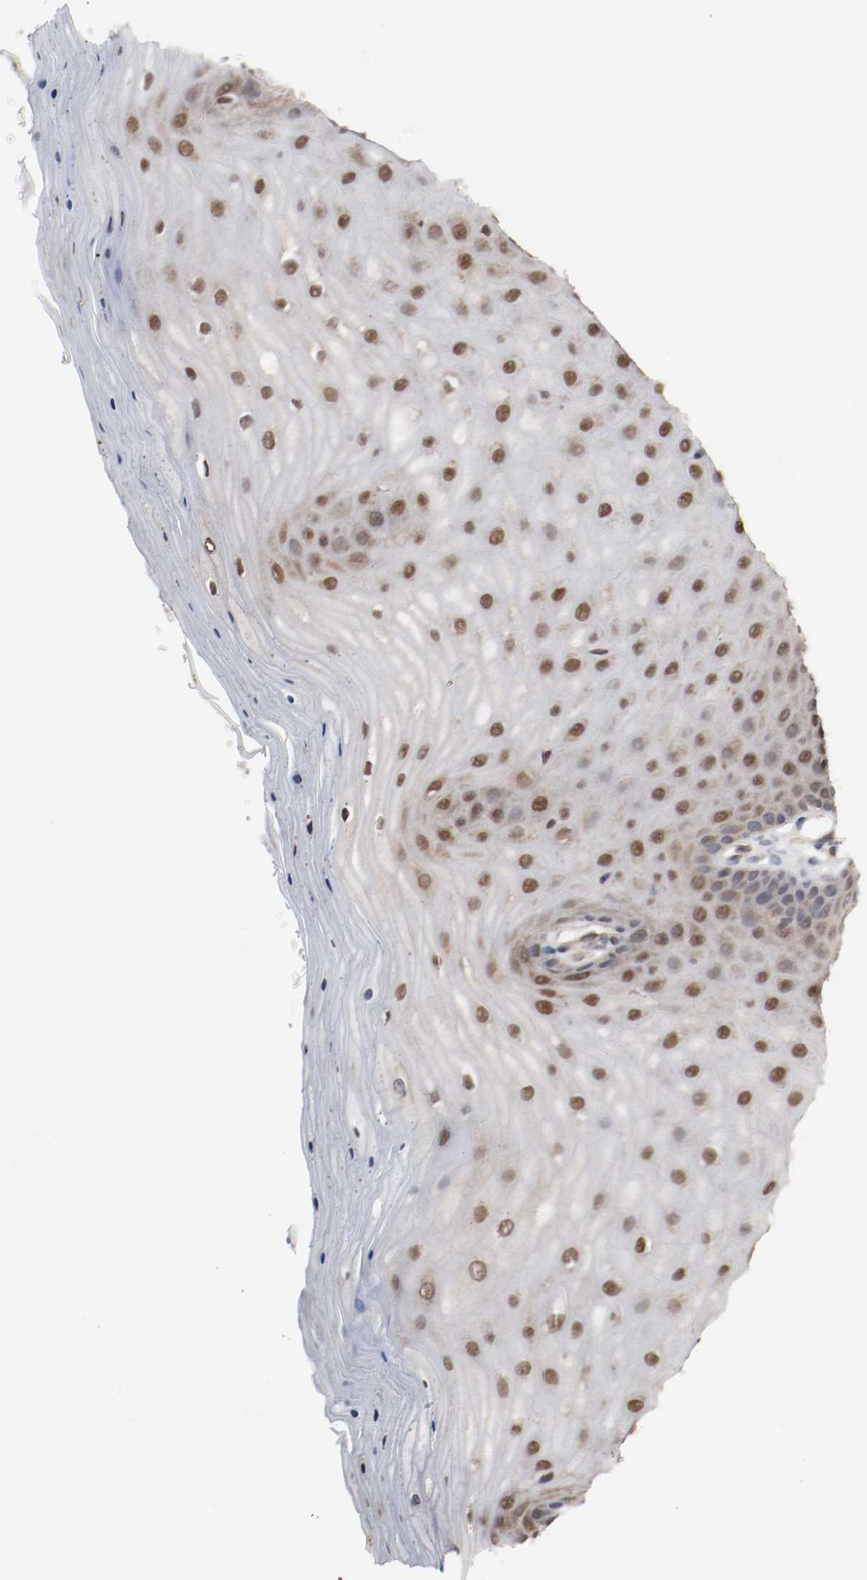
{"staining": {"intensity": "moderate", "quantity": ">75%", "location": "cytoplasmic/membranous,nuclear"}, "tissue": "cervix", "cell_type": "Glandular cells", "image_type": "normal", "snomed": [{"axis": "morphology", "description": "Normal tissue, NOS"}, {"axis": "topography", "description": "Cervix"}], "caption": "IHC of normal cervix reveals medium levels of moderate cytoplasmic/membranous,nuclear expression in approximately >75% of glandular cells.", "gene": "AFG3L2", "patient": {"sex": "female", "age": 55}}